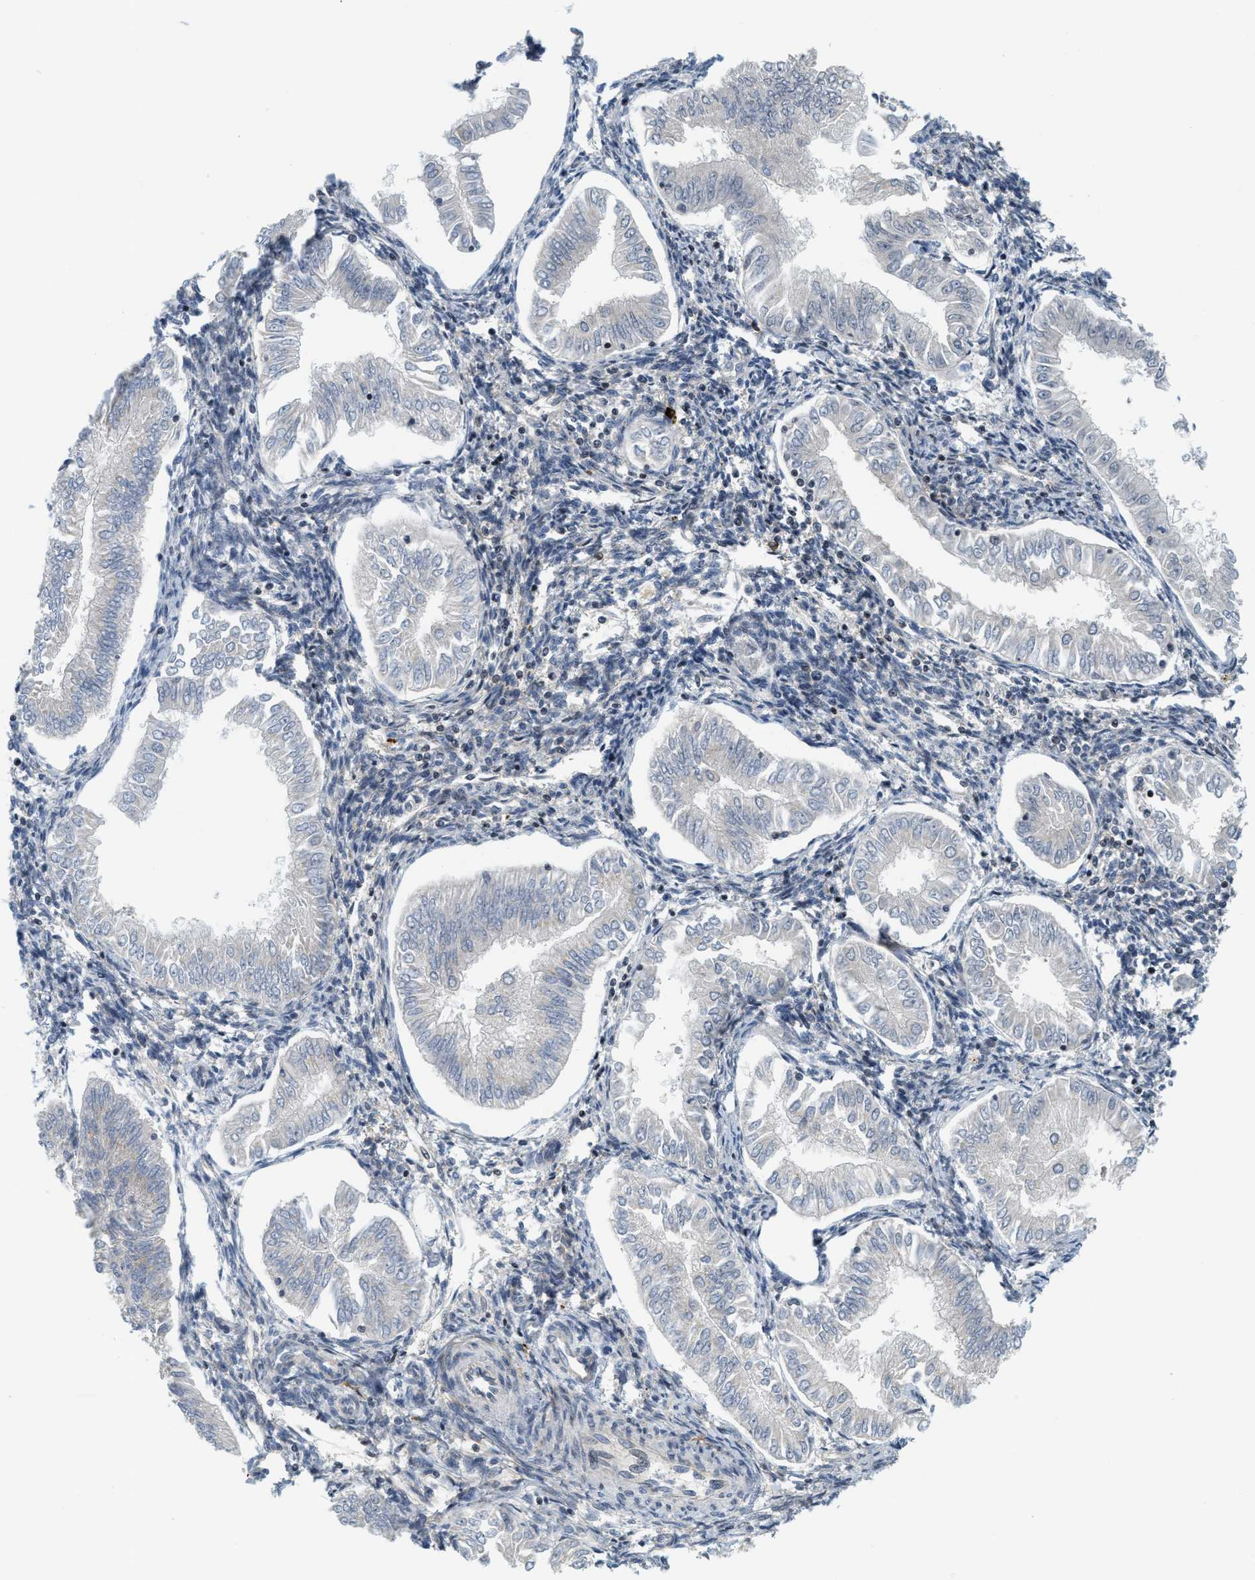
{"staining": {"intensity": "negative", "quantity": "none", "location": "none"}, "tissue": "endometrial cancer", "cell_type": "Tumor cells", "image_type": "cancer", "snomed": [{"axis": "morphology", "description": "Adenocarcinoma, NOS"}, {"axis": "topography", "description": "Endometrium"}], "caption": "The micrograph exhibits no staining of tumor cells in endometrial adenocarcinoma. Brightfield microscopy of immunohistochemistry stained with DAB (3,3'-diaminobenzidine) (brown) and hematoxylin (blue), captured at high magnification.", "gene": "KMT2A", "patient": {"sex": "female", "age": 53}}